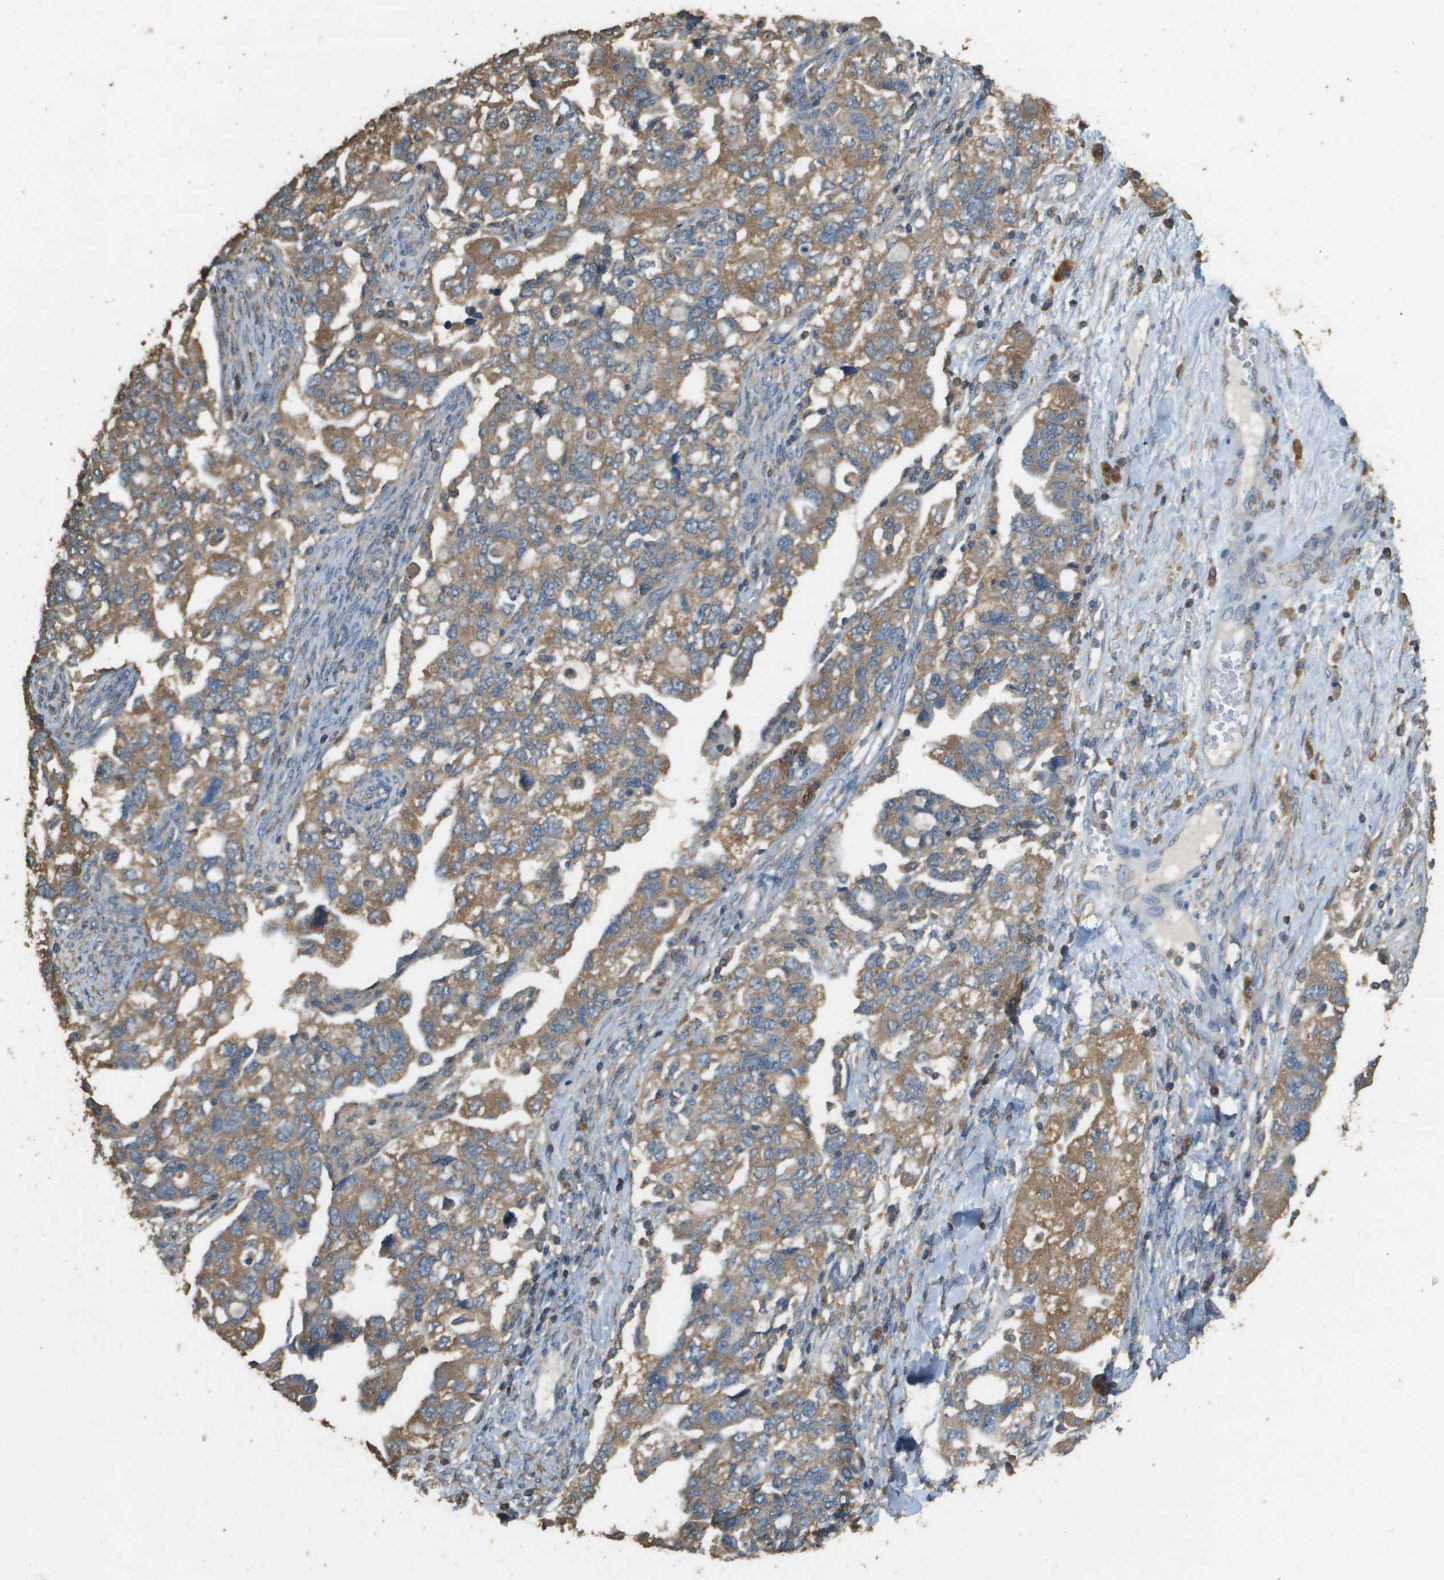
{"staining": {"intensity": "moderate", "quantity": ">75%", "location": "cytoplasmic/membranous"}, "tissue": "ovarian cancer", "cell_type": "Tumor cells", "image_type": "cancer", "snomed": [{"axis": "morphology", "description": "Carcinoma, NOS"}, {"axis": "morphology", "description": "Cystadenocarcinoma, serous, NOS"}, {"axis": "topography", "description": "Ovary"}], "caption": "An image of ovarian cancer stained for a protein demonstrates moderate cytoplasmic/membranous brown staining in tumor cells.", "gene": "MS4A7", "patient": {"sex": "female", "age": 69}}